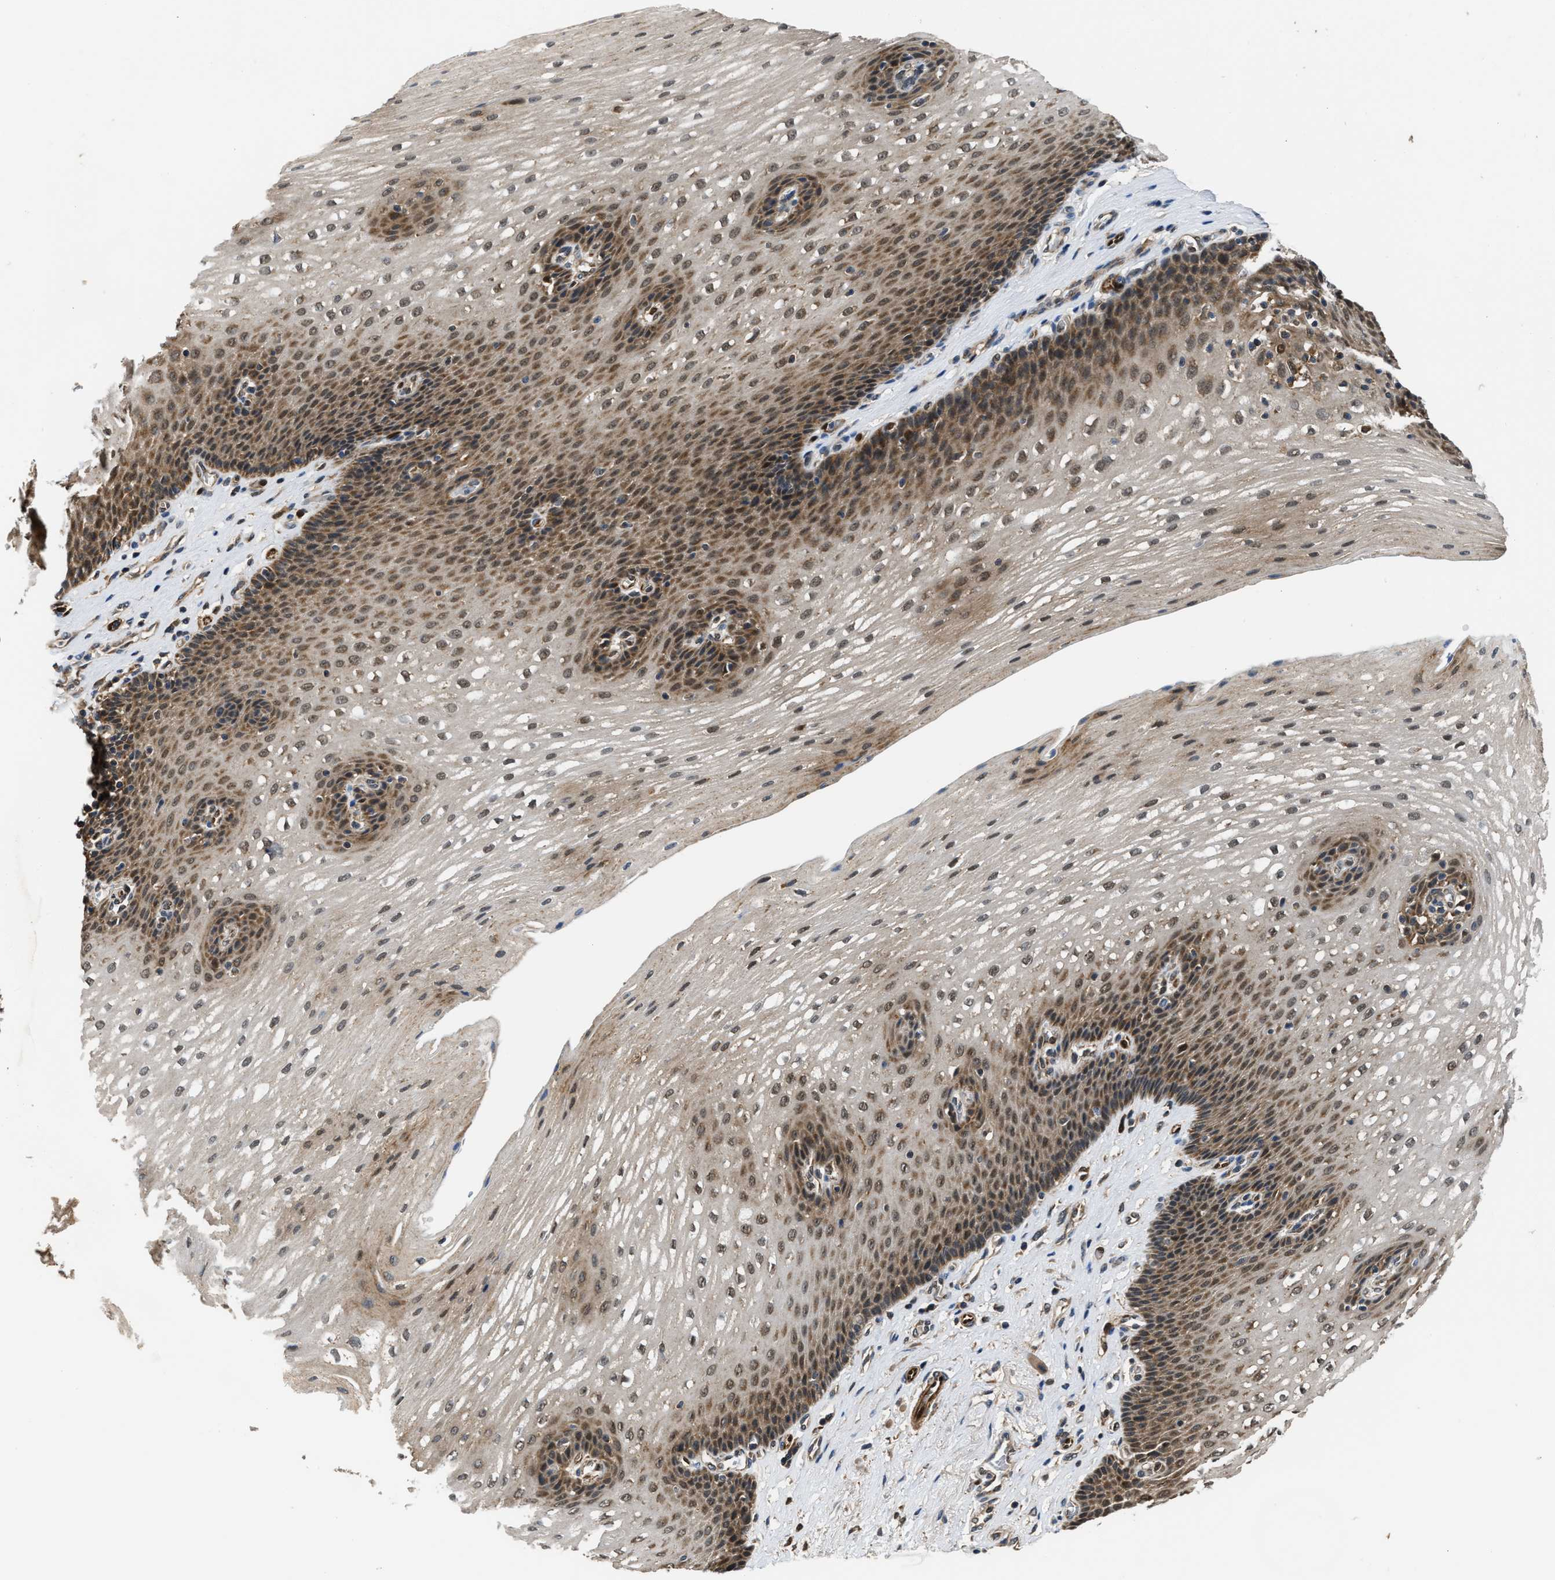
{"staining": {"intensity": "moderate", "quantity": ">75%", "location": "cytoplasmic/membranous,nuclear"}, "tissue": "esophagus", "cell_type": "Squamous epithelial cells", "image_type": "normal", "snomed": [{"axis": "morphology", "description": "Normal tissue, NOS"}, {"axis": "topography", "description": "Esophagus"}], "caption": "Immunohistochemical staining of unremarkable esophagus reveals medium levels of moderate cytoplasmic/membranous,nuclear expression in approximately >75% of squamous epithelial cells.", "gene": "PPA1", "patient": {"sex": "male", "age": 48}}